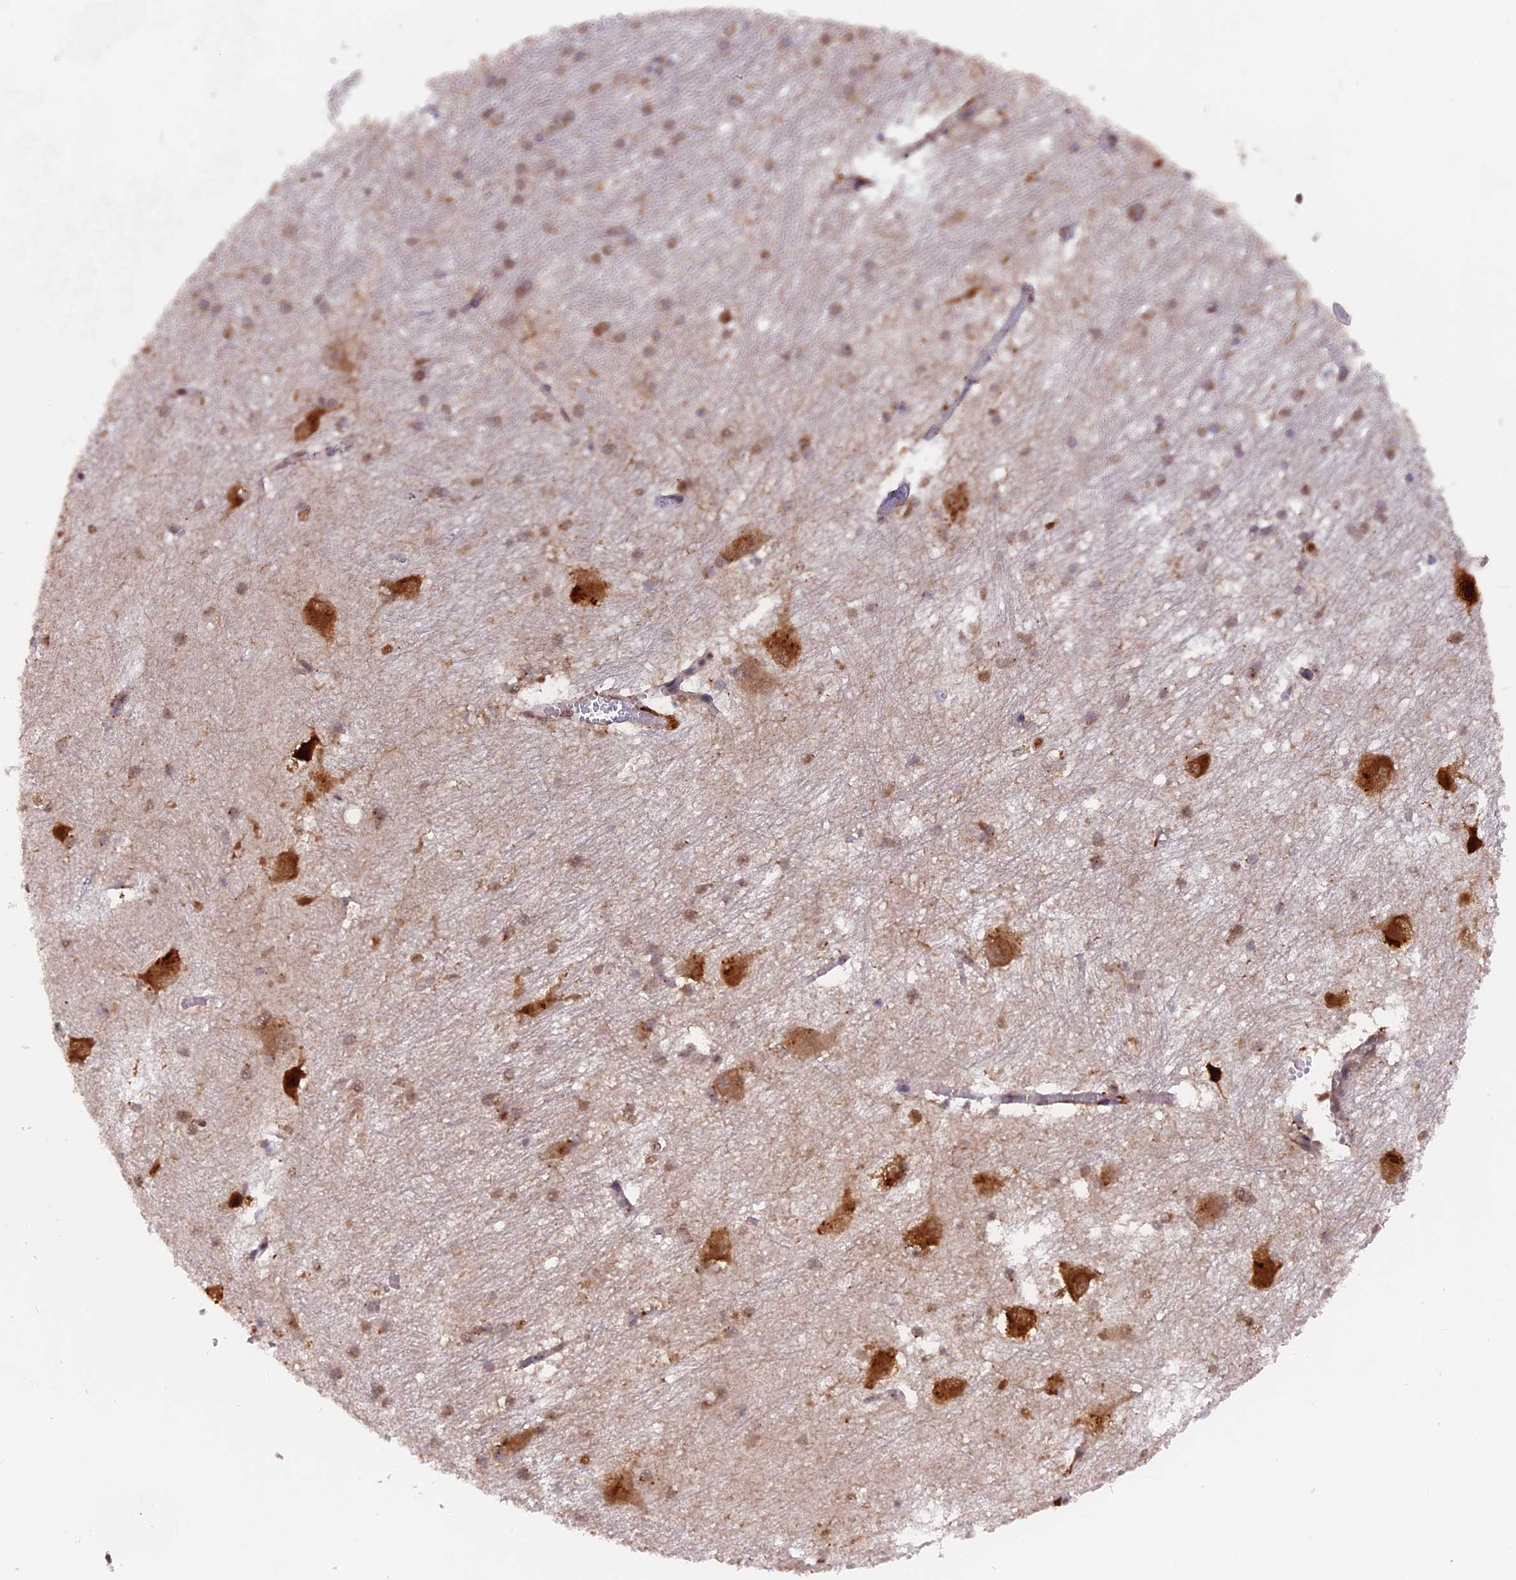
{"staining": {"intensity": "moderate", "quantity": "<25%", "location": "cytoplasmic/membranous"}, "tissue": "caudate", "cell_type": "Glial cells", "image_type": "normal", "snomed": [{"axis": "morphology", "description": "Normal tissue, NOS"}, {"axis": "topography", "description": "Lateral ventricle wall"}], "caption": "Protein staining by IHC reveals moderate cytoplasmic/membranous staining in about <25% of glial cells in unremarkable caudate.", "gene": "RAMACL", "patient": {"sex": "male", "age": 37}}